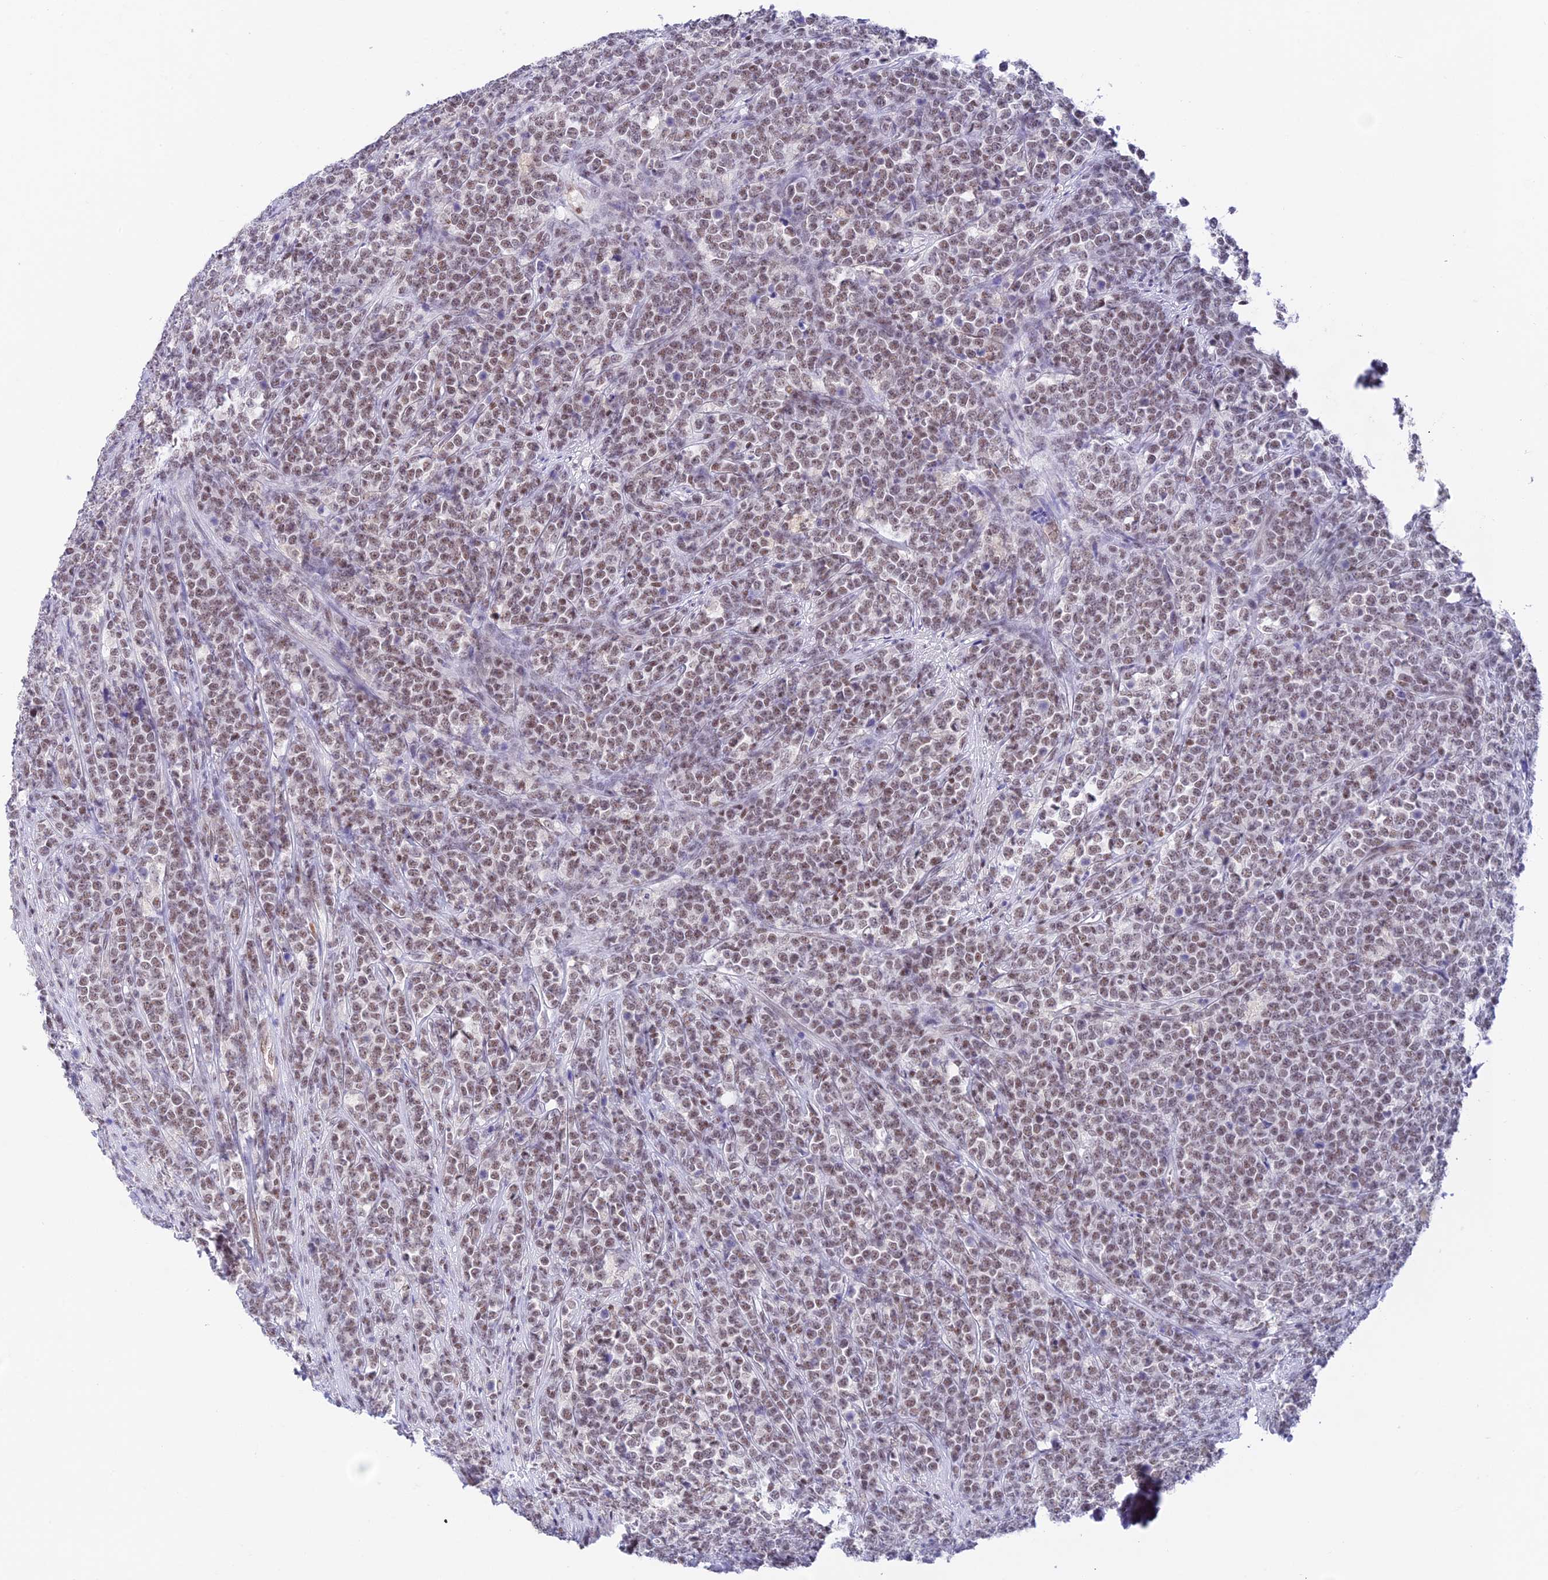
{"staining": {"intensity": "weak", "quantity": "25%-75%", "location": "nuclear"}, "tissue": "lymphoma", "cell_type": "Tumor cells", "image_type": "cancer", "snomed": [{"axis": "morphology", "description": "Malignant lymphoma, non-Hodgkin's type, High grade"}, {"axis": "topography", "description": "Small intestine"}], "caption": "Immunohistochemistry (IHC) histopathology image of neoplastic tissue: malignant lymphoma, non-Hodgkin's type (high-grade) stained using immunohistochemistry displays low levels of weak protein expression localized specifically in the nuclear of tumor cells, appearing as a nuclear brown color.", "gene": "THAP11", "patient": {"sex": "male", "age": 8}}